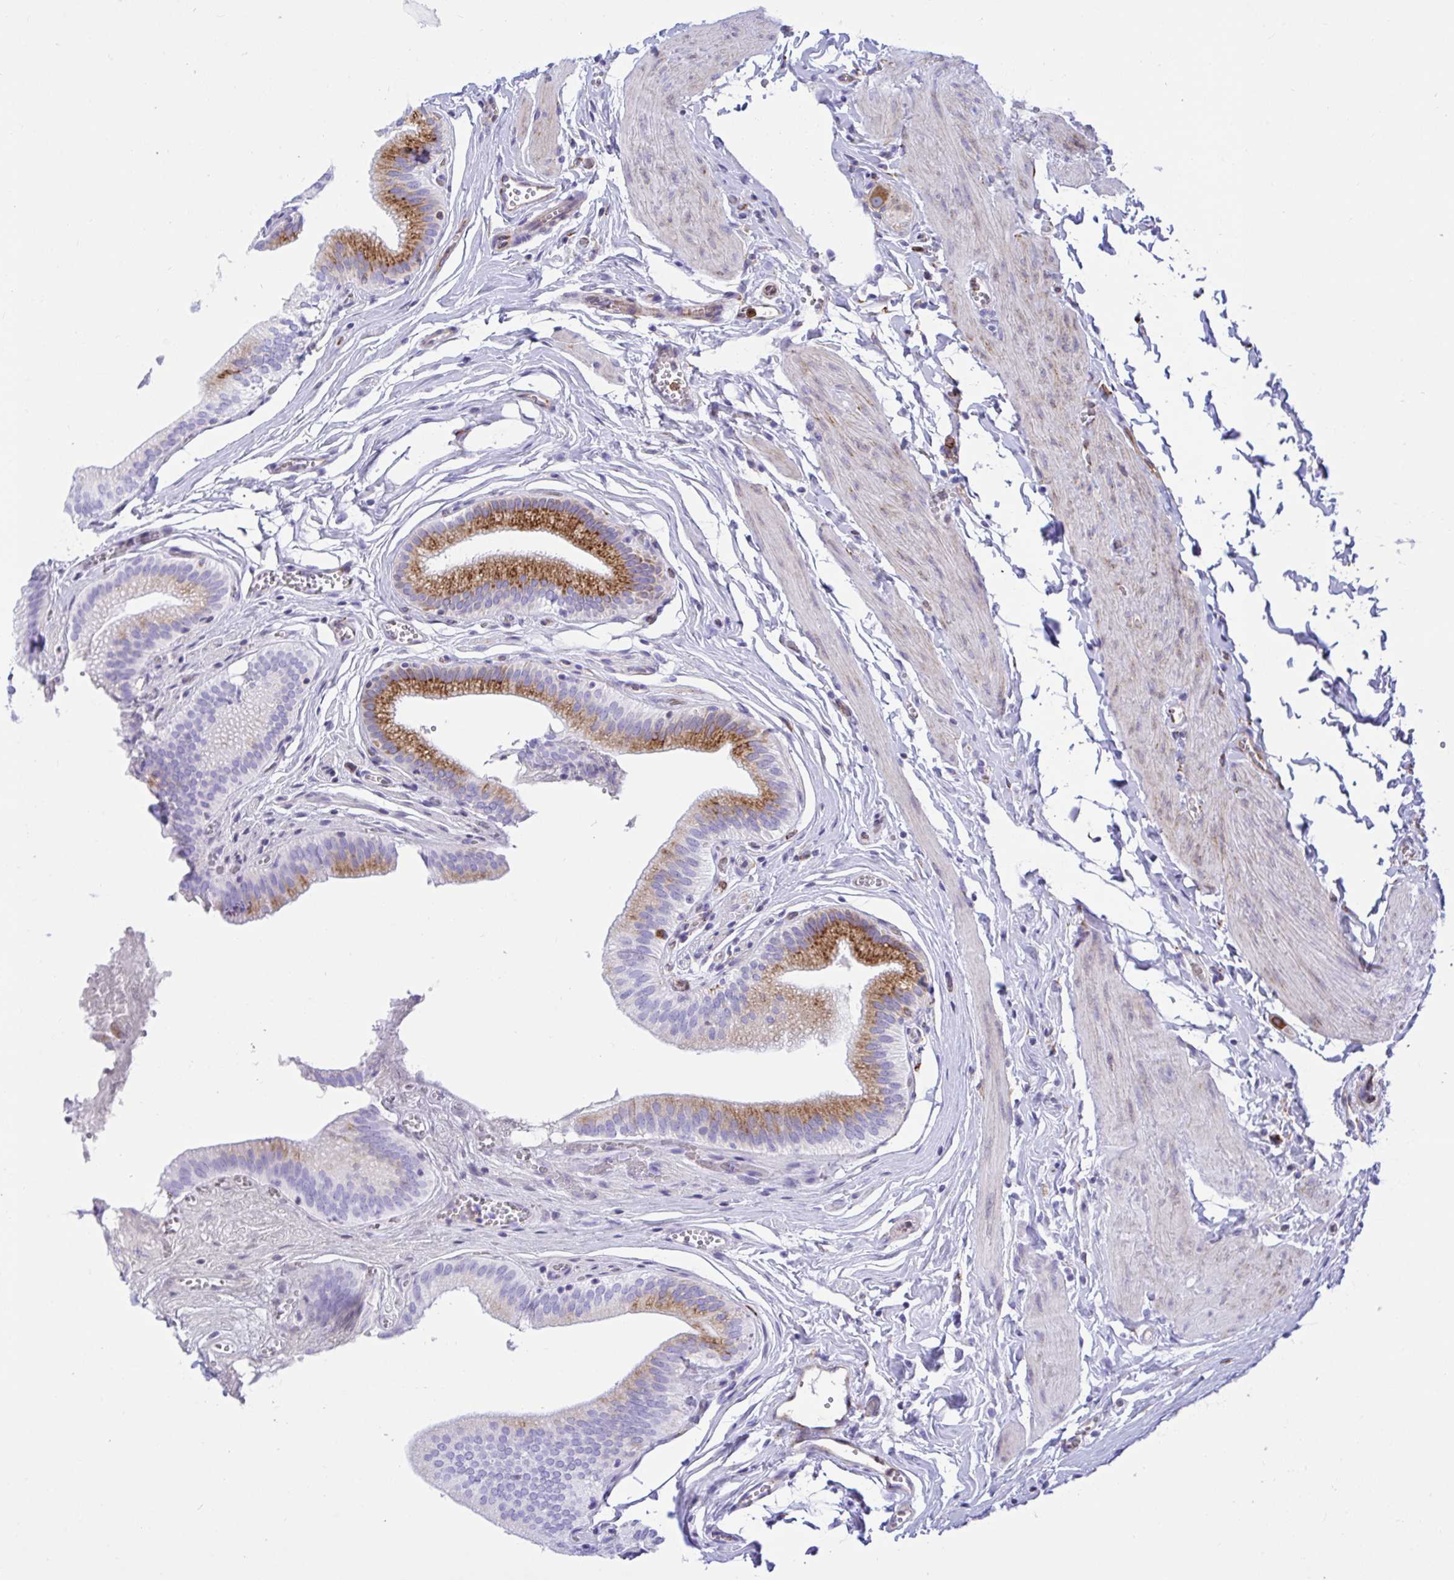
{"staining": {"intensity": "moderate", "quantity": "25%-75%", "location": "cytoplasmic/membranous"}, "tissue": "gallbladder", "cell_type": "Glandular cells", "image_type": "normal", "snomed": [{"axis": "morphology", "description": "Normal tissue, NOS"}, {"axis": "topography", "description": "Gallbladder"}, {"axis": "topography", "description": "Peripheral nerve tissue"}], "caption": "Gallbladder stained for a protein (brown) shows moderate cytoplasmic/membranous positive expression in about 25%-75% of glandular cells.", "gene": "CLGN", "patient": {"sex": "male", "age": 17}}